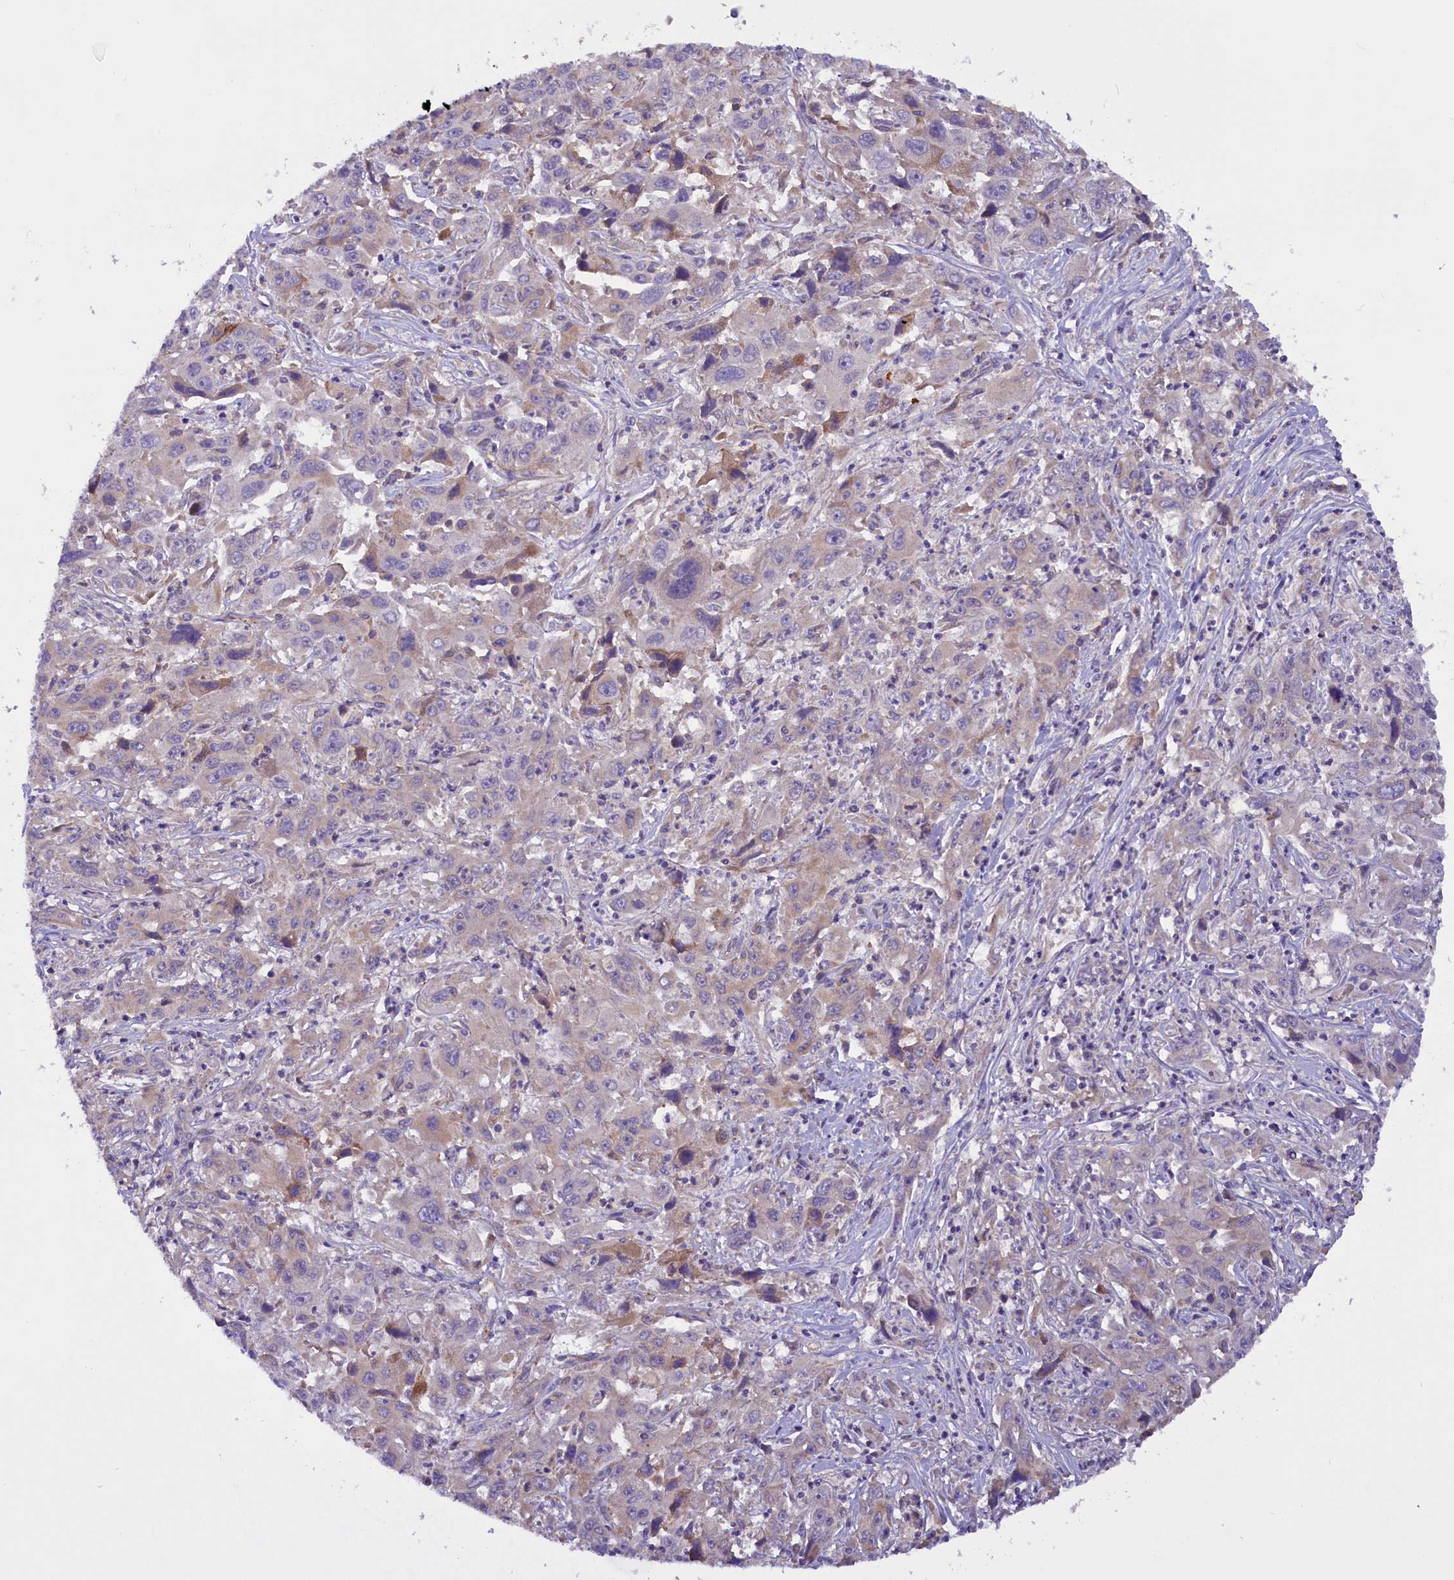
{"staining": {"intensity": "negative", "quantity": "none", "location": "none"}, "tissue": "liver cancer", "cell_type": "Tumor cells", "image_type": "cancer", "snomed": [{"axis": "morphology", "description": "Carcinoma, Hepatocellular, NOS"}, {"axis": "topography", "description": "Liver"}], "caption": "This is an immunohistochemistry (IHC) photomicrograph of liver cancer (hepatocellular carcinoma). There is no positivity in tumor cells.", "gene": "DNAJB9", "patient": {"sex": "male", "age": 63}}